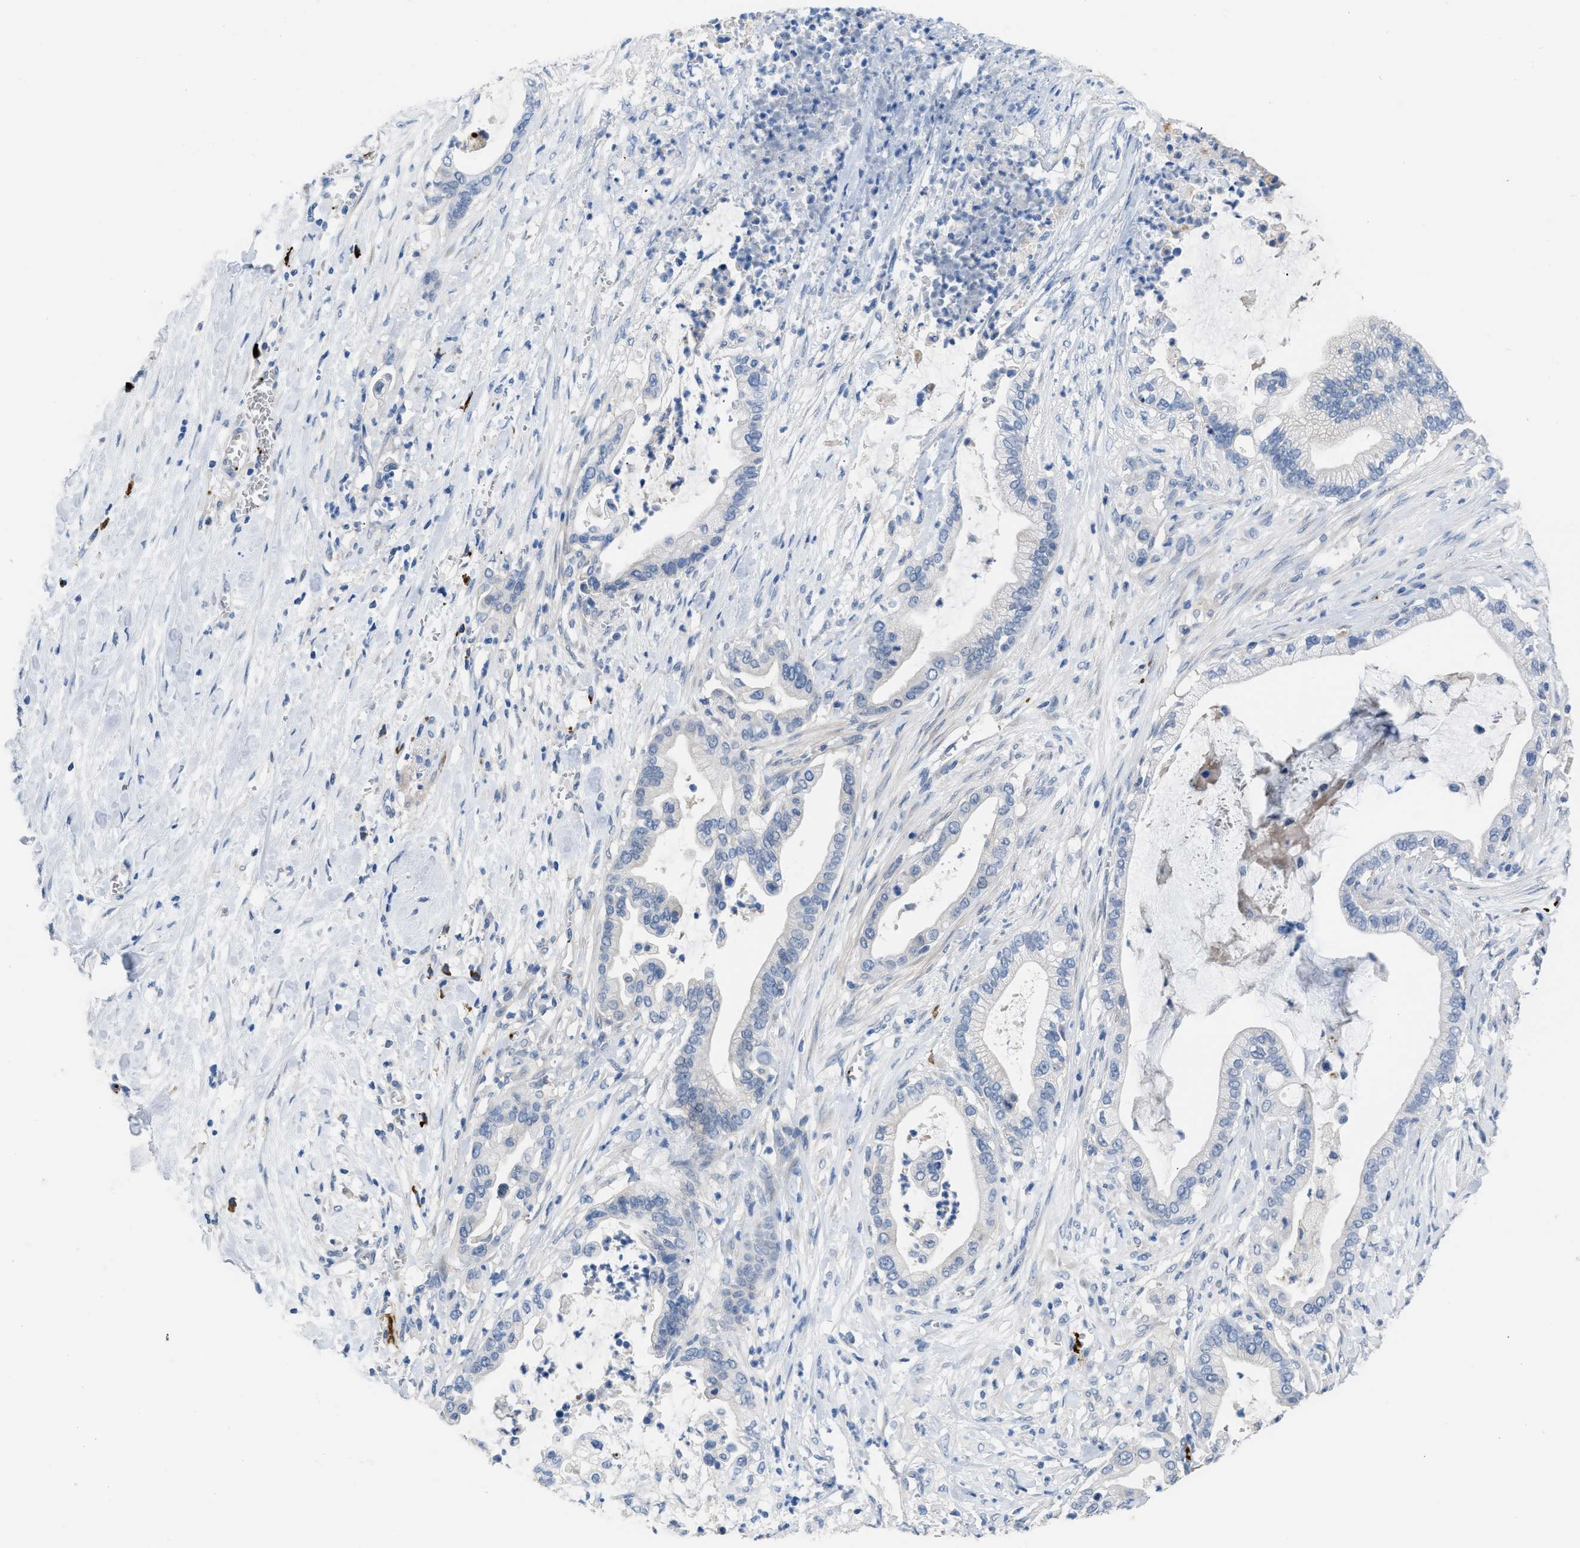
{"staining": {"intensity": "negative", "quantity": "none", "location": "none"}, "tissue": "pancreatic cancer", "cell_type": "Tumor cells", "image_type": "cancer", "snomed": [{"axis": "morphology", "description": "Adenocarcinoma, NOS"}, {"axis": "topography", "description": "Pancreas"}], "caption": "Tumor cells show no significant protein expression in adenocarcinoma (pancreatic).", "gene": "FGF18", "patient": {"sex": "male", "age": 69}}